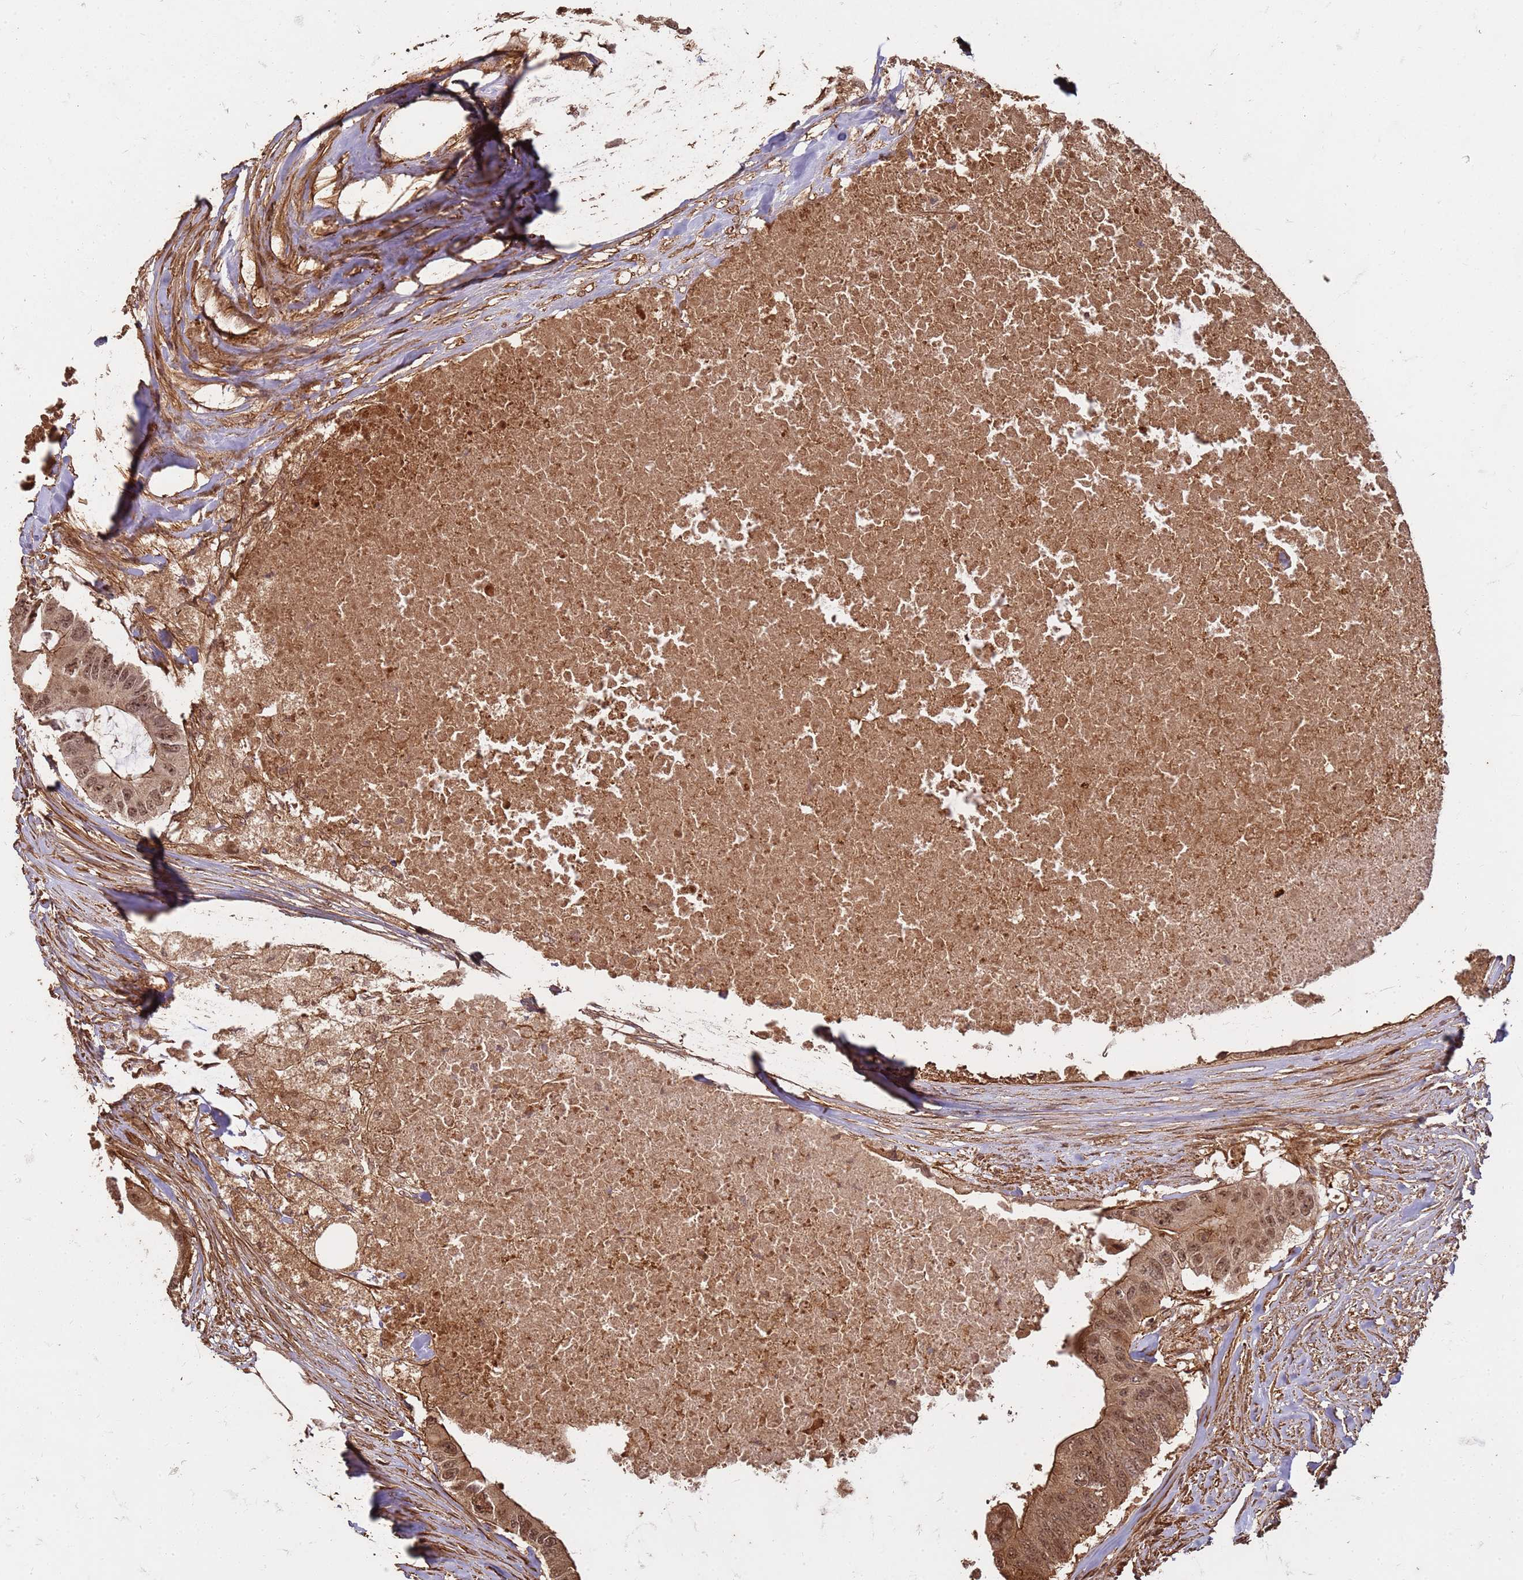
{"staining": {"intensity": "moderate", "quantity": ">75%", "location": "cytoplasmic/membranous,nuclear"}, "tissue": "colorectal cancer", "cell_type": "Tumor cells", "image_type": "cancer", "snomed": [{"axis": "morphology", "description": "Adenocarcinoma, NOS"}, {"axis": "topography", "description": "Colon"}], "caption": "An IHC image of neoplastic tissue is shown. Protein staining in brown labels moderate cytoplasmic/membranous and nuclear positivity in colorectal adenocarcinoma within tumor cells.", "gene": "KIF26A", "patient": {"sex": "male", "age": 71}}